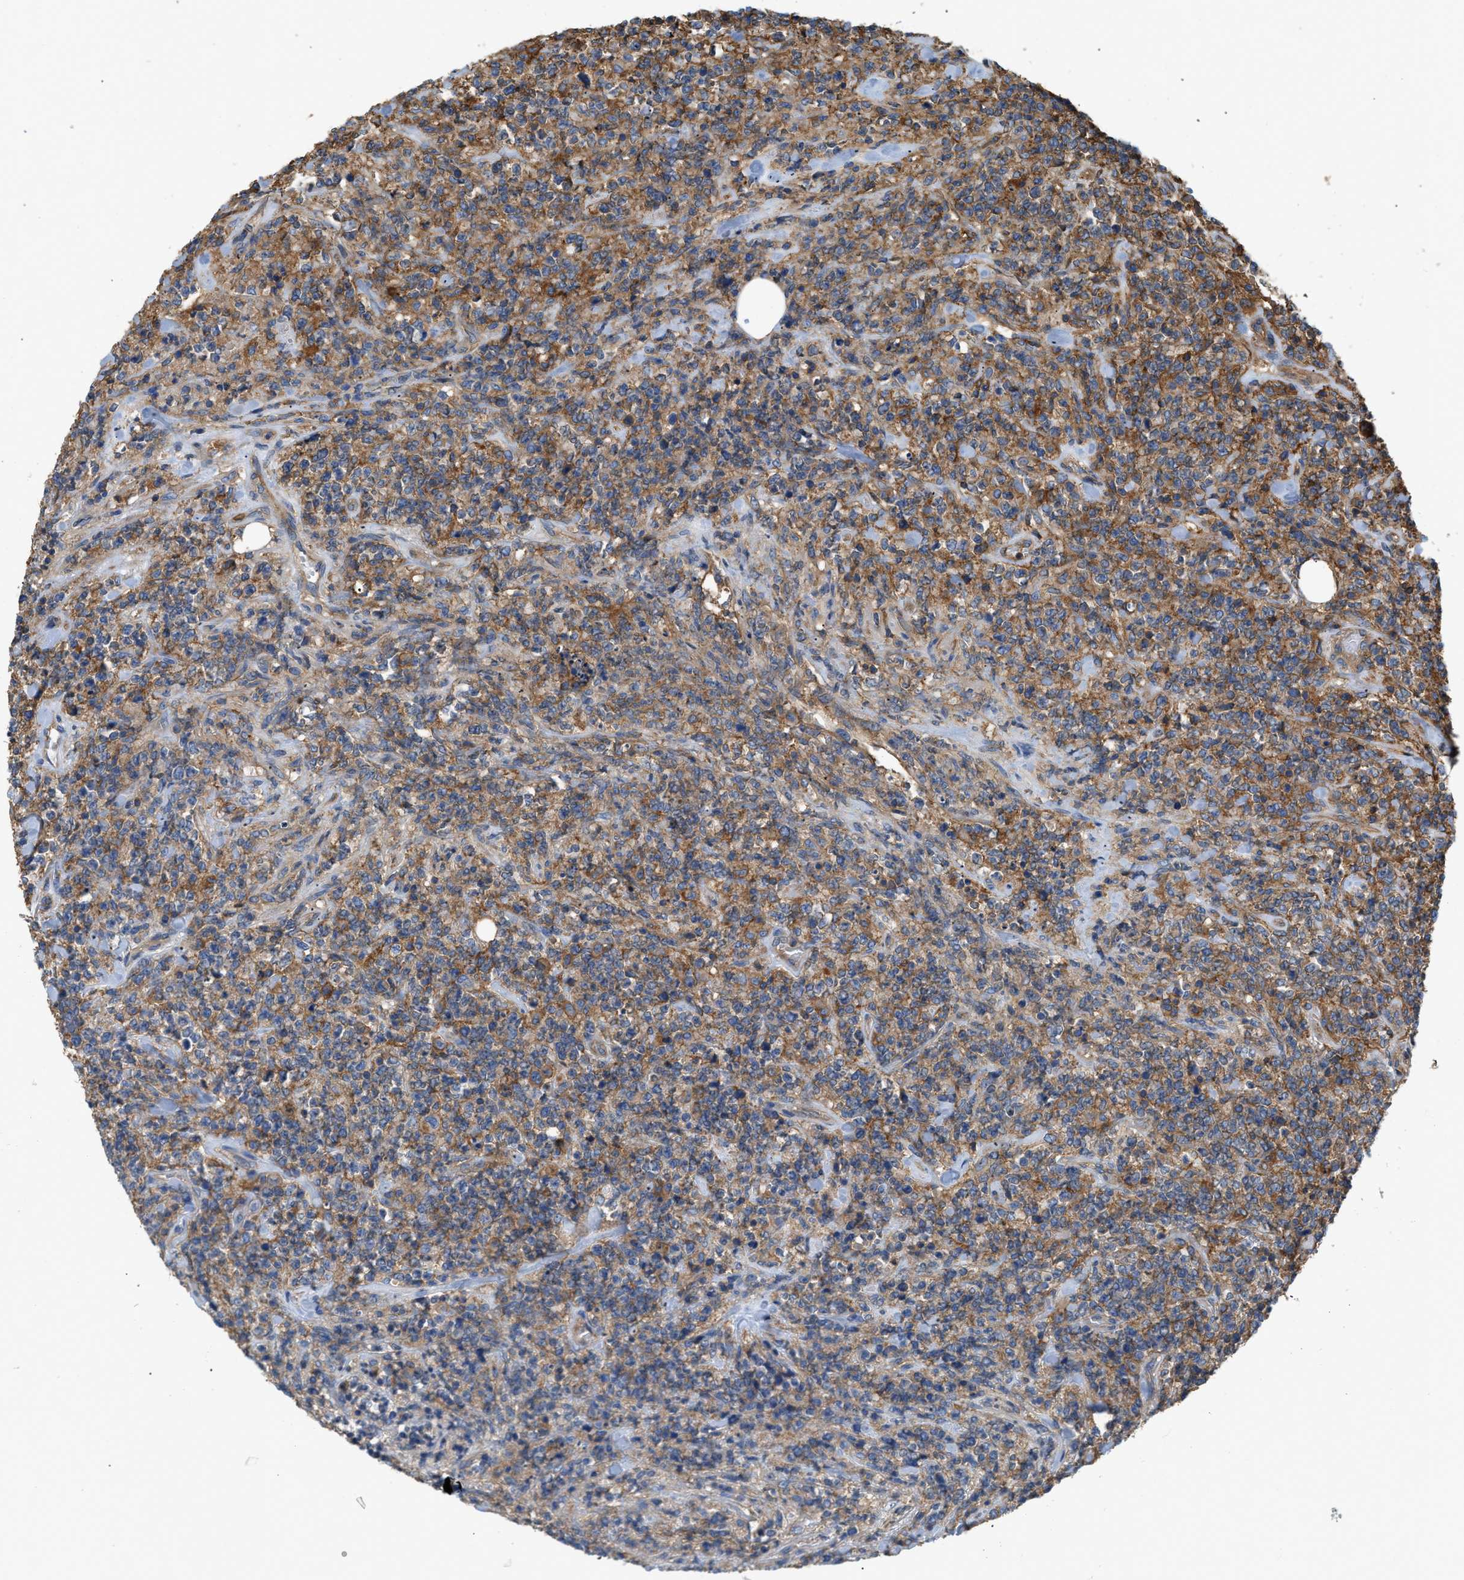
{"staining": {"intensity": "moderate", "quantity": "25%-75%", "location": "cytoplasmic/membranous"}, "tissue": "lymphoma", "cell_type": "Tumor cells", "image_type": "cancer", "snomed": [{"axis": "morphology", "description": "Malignant lymphoma, non-Hodgkin's type, High grade"}, {"axis": "topography", "description": "Soft tissue"}], "caption": "A brown stain highlights moderate cytoplasmic/membranous expression of a protein in human lymphoma tumor cells.", "gene": "GNB4", "patient": {"sex": "male", "age": 18}}